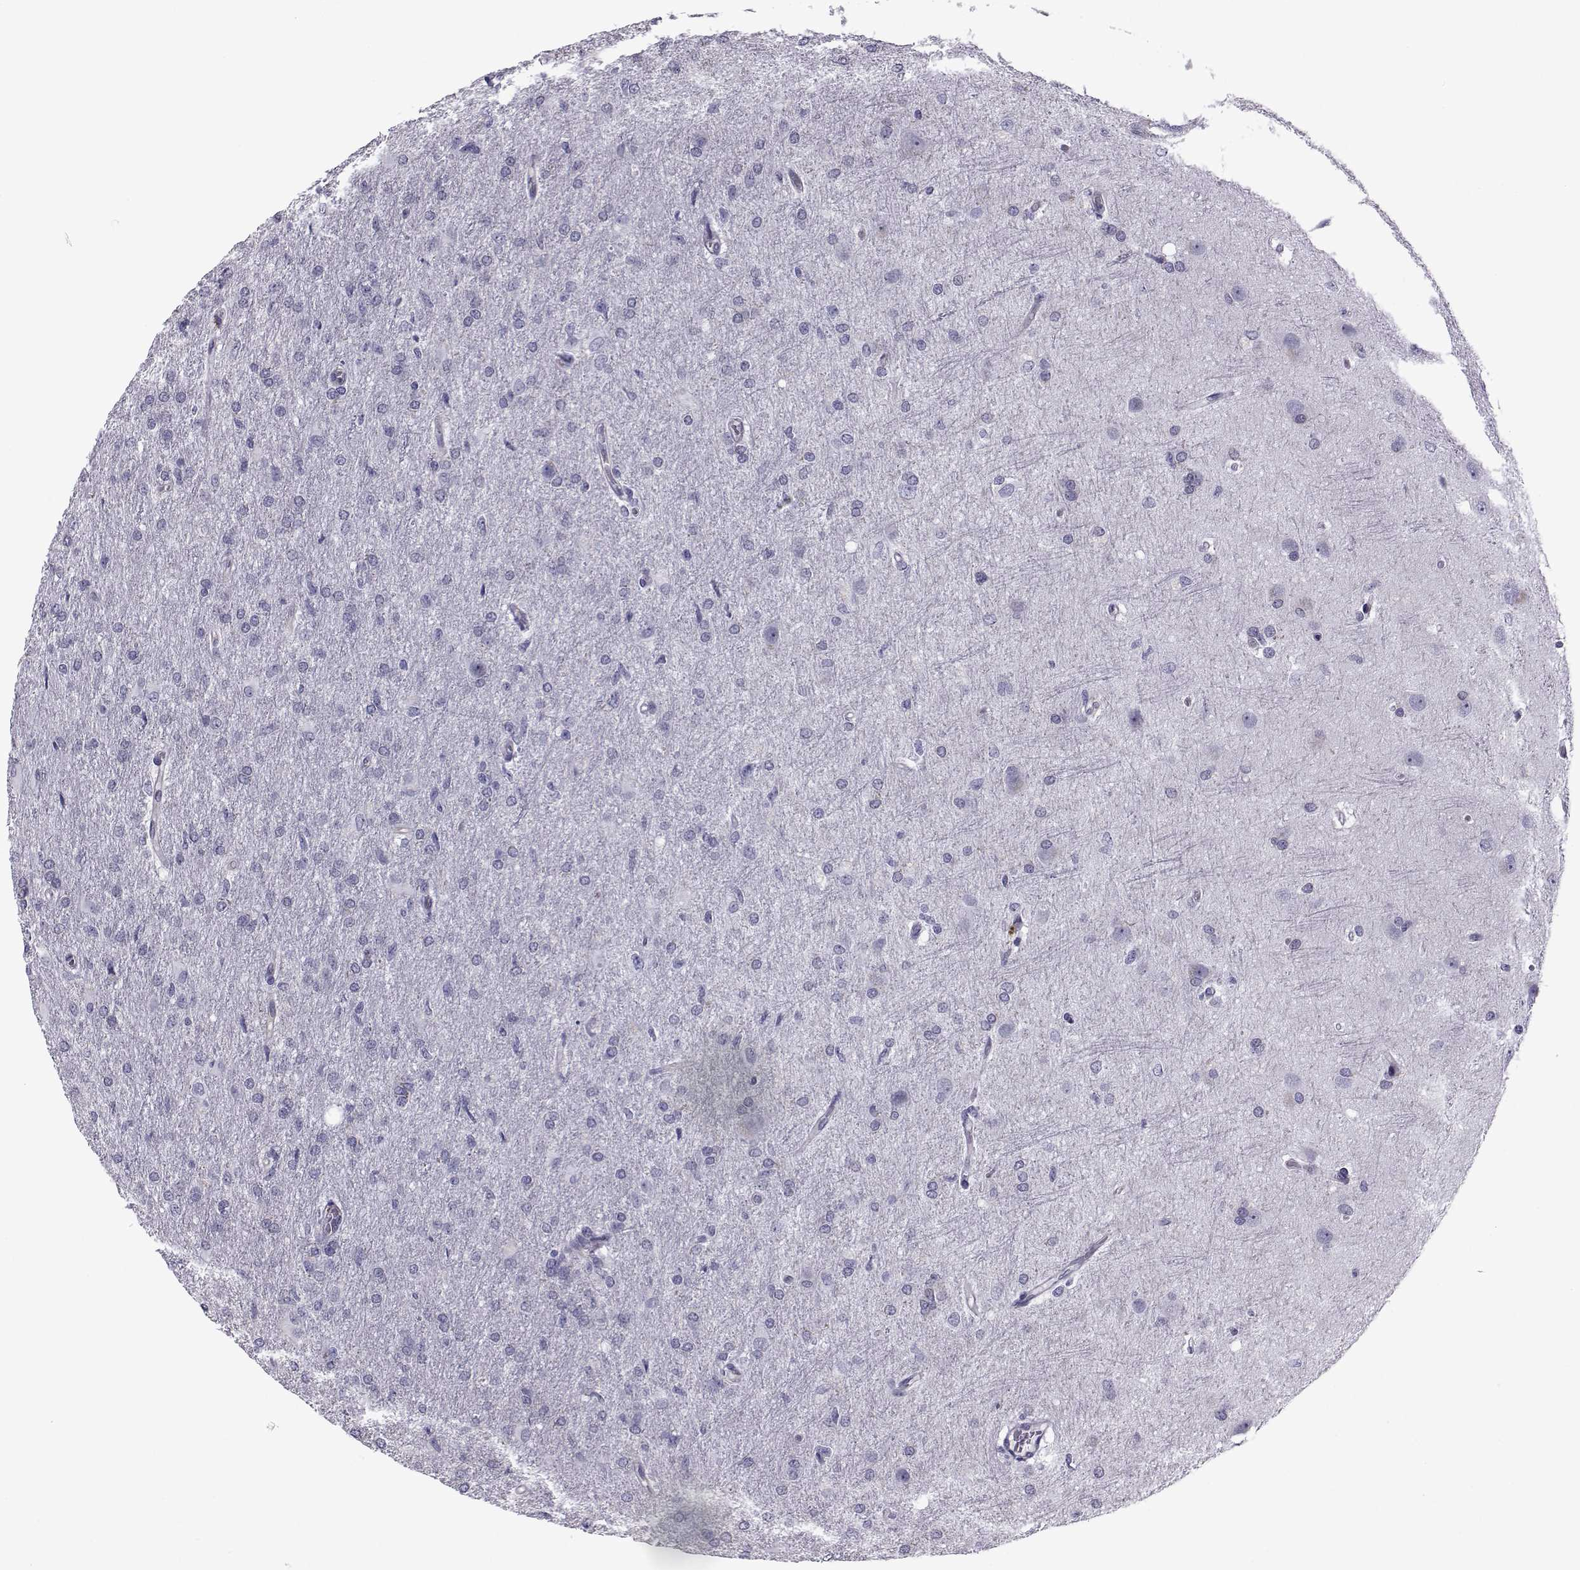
{"staining": {"intensity": "negative", "quantity": "none", "location": "none"}, "tissue": "glioma", "cell_type": "Tumor cells", "image_type": "cancer", "snomed": [{"axis": "morphology", "description": "Glioma, malignant, High grade"}, {"axis": "topography", "description": "Brain"}], "caption": "Histopathology image shows no protein staining in tumor cells of malignant high-grade glioma tissue.", "gene": "COL22A1", "patient": {"sex": "male", "age": 68}}